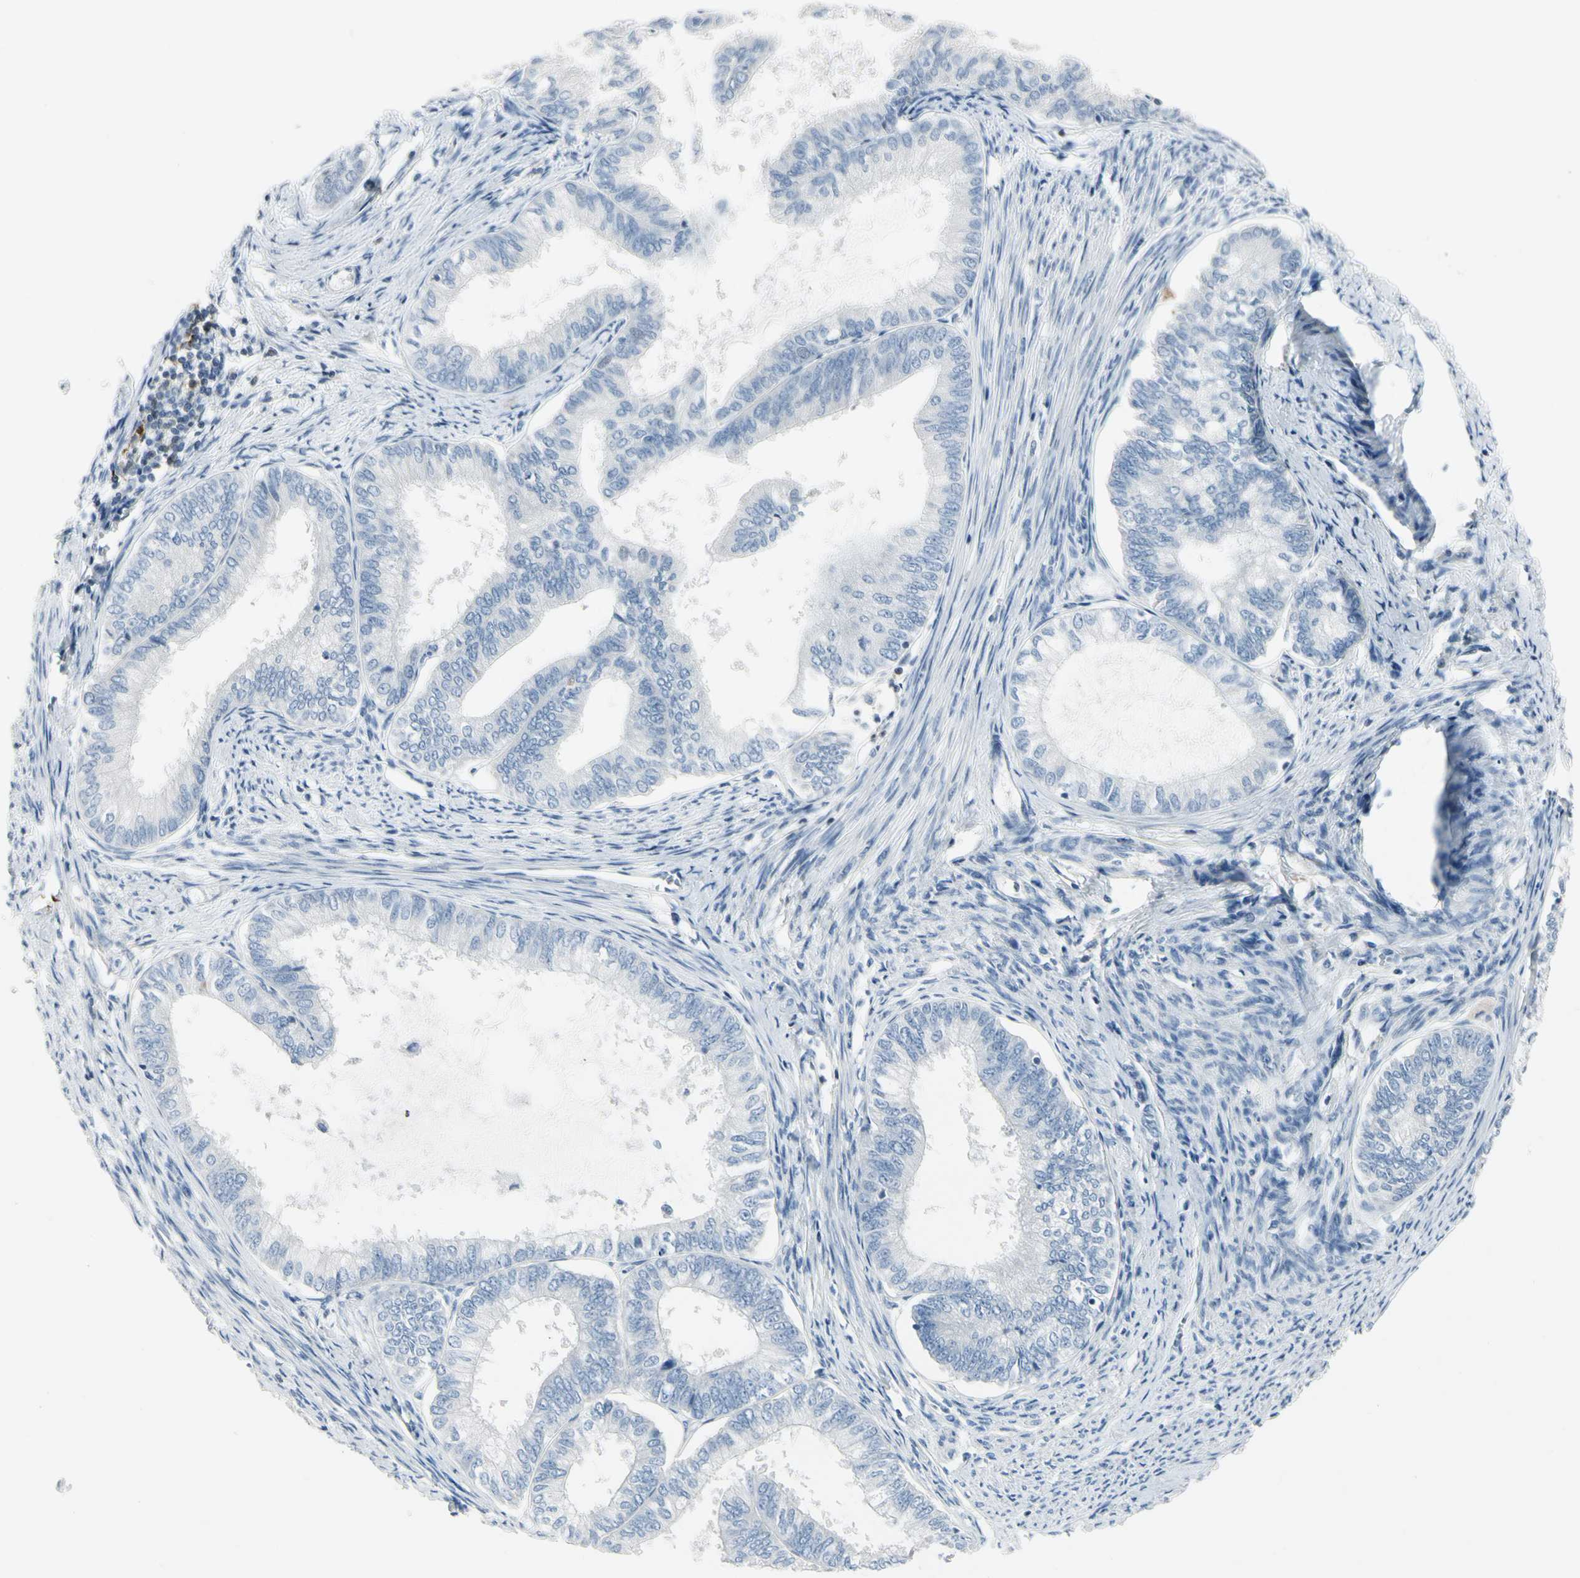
{"staining": {"intensity": "negative", "quantity": "none", "location": "none"}, "tissue": "endometrial cancer", "cell_type": "Tumor cells", "image_type": "cancer", "snomed": [{"axis": "morphology", "description": "Adenocarcinoma, NOS"}, {"axis": "topography", "description": "Endometrium"}], "caption": "IHC image of human adenocarcinoma (endometrial) stained for a protein (brown), which demonstrates no positivity in tumor cells.", "gene": "TRAF1", "patient": {"sex": "female", "age": 86}}